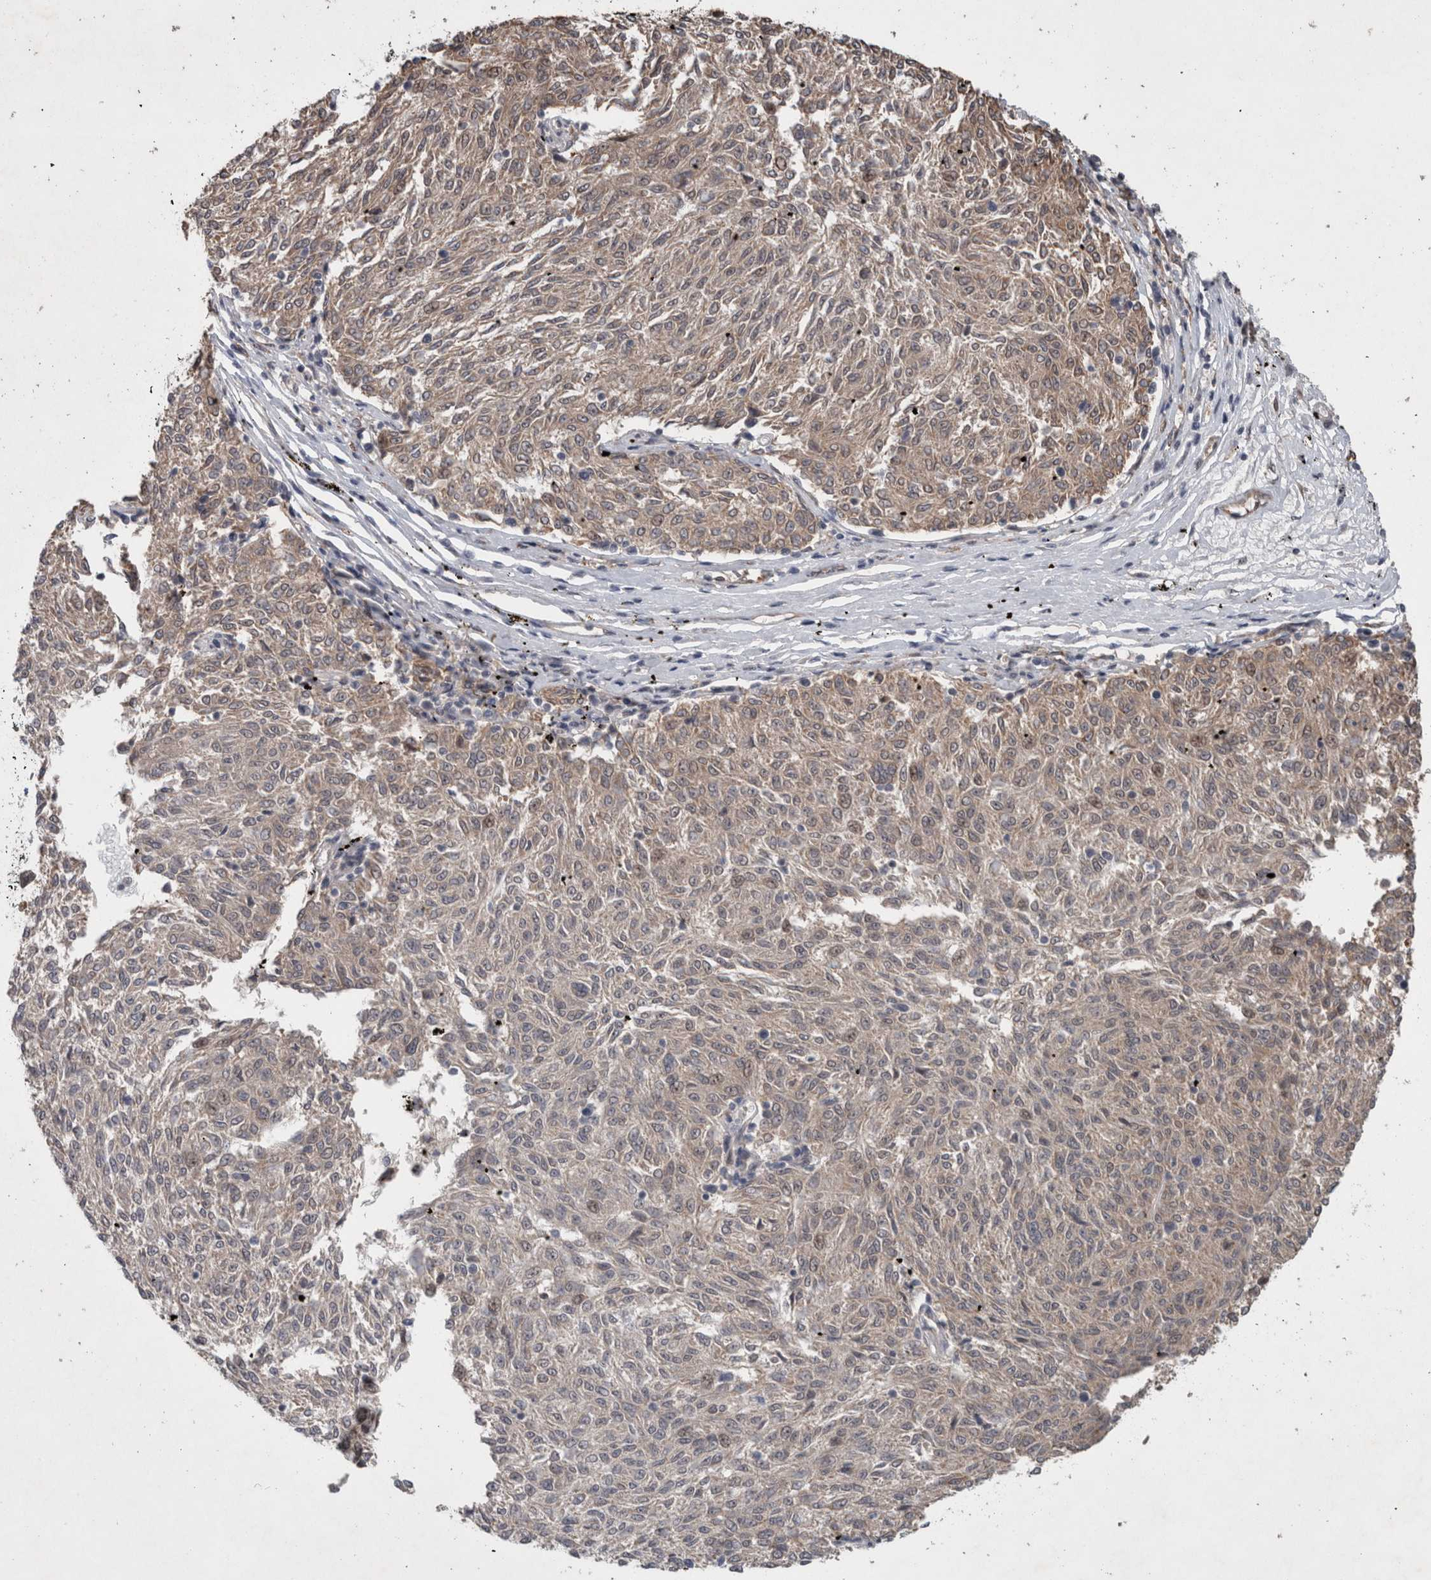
{"staining": {"intensity": "weak", "quantity": ">75%", "location": "cytoplasmic/membranous"}, "tissue": "melanoma", "cell_type": "Tumor cells", "image_type": "cancer", "snomed": [{"axis": "morphology", "description": "Malignant melanoma, NOS"}, {"axis": "topography", "description": "Skin"}], "caption": "This is a photomicrograph of immunohistochemistry (IHC) staining of melanoma, which shows weak expression in the cytoplasmic/membranous of tumor cells.", "gene": "GIMAP6", "patient": {"sex": "female", "age": 72}}